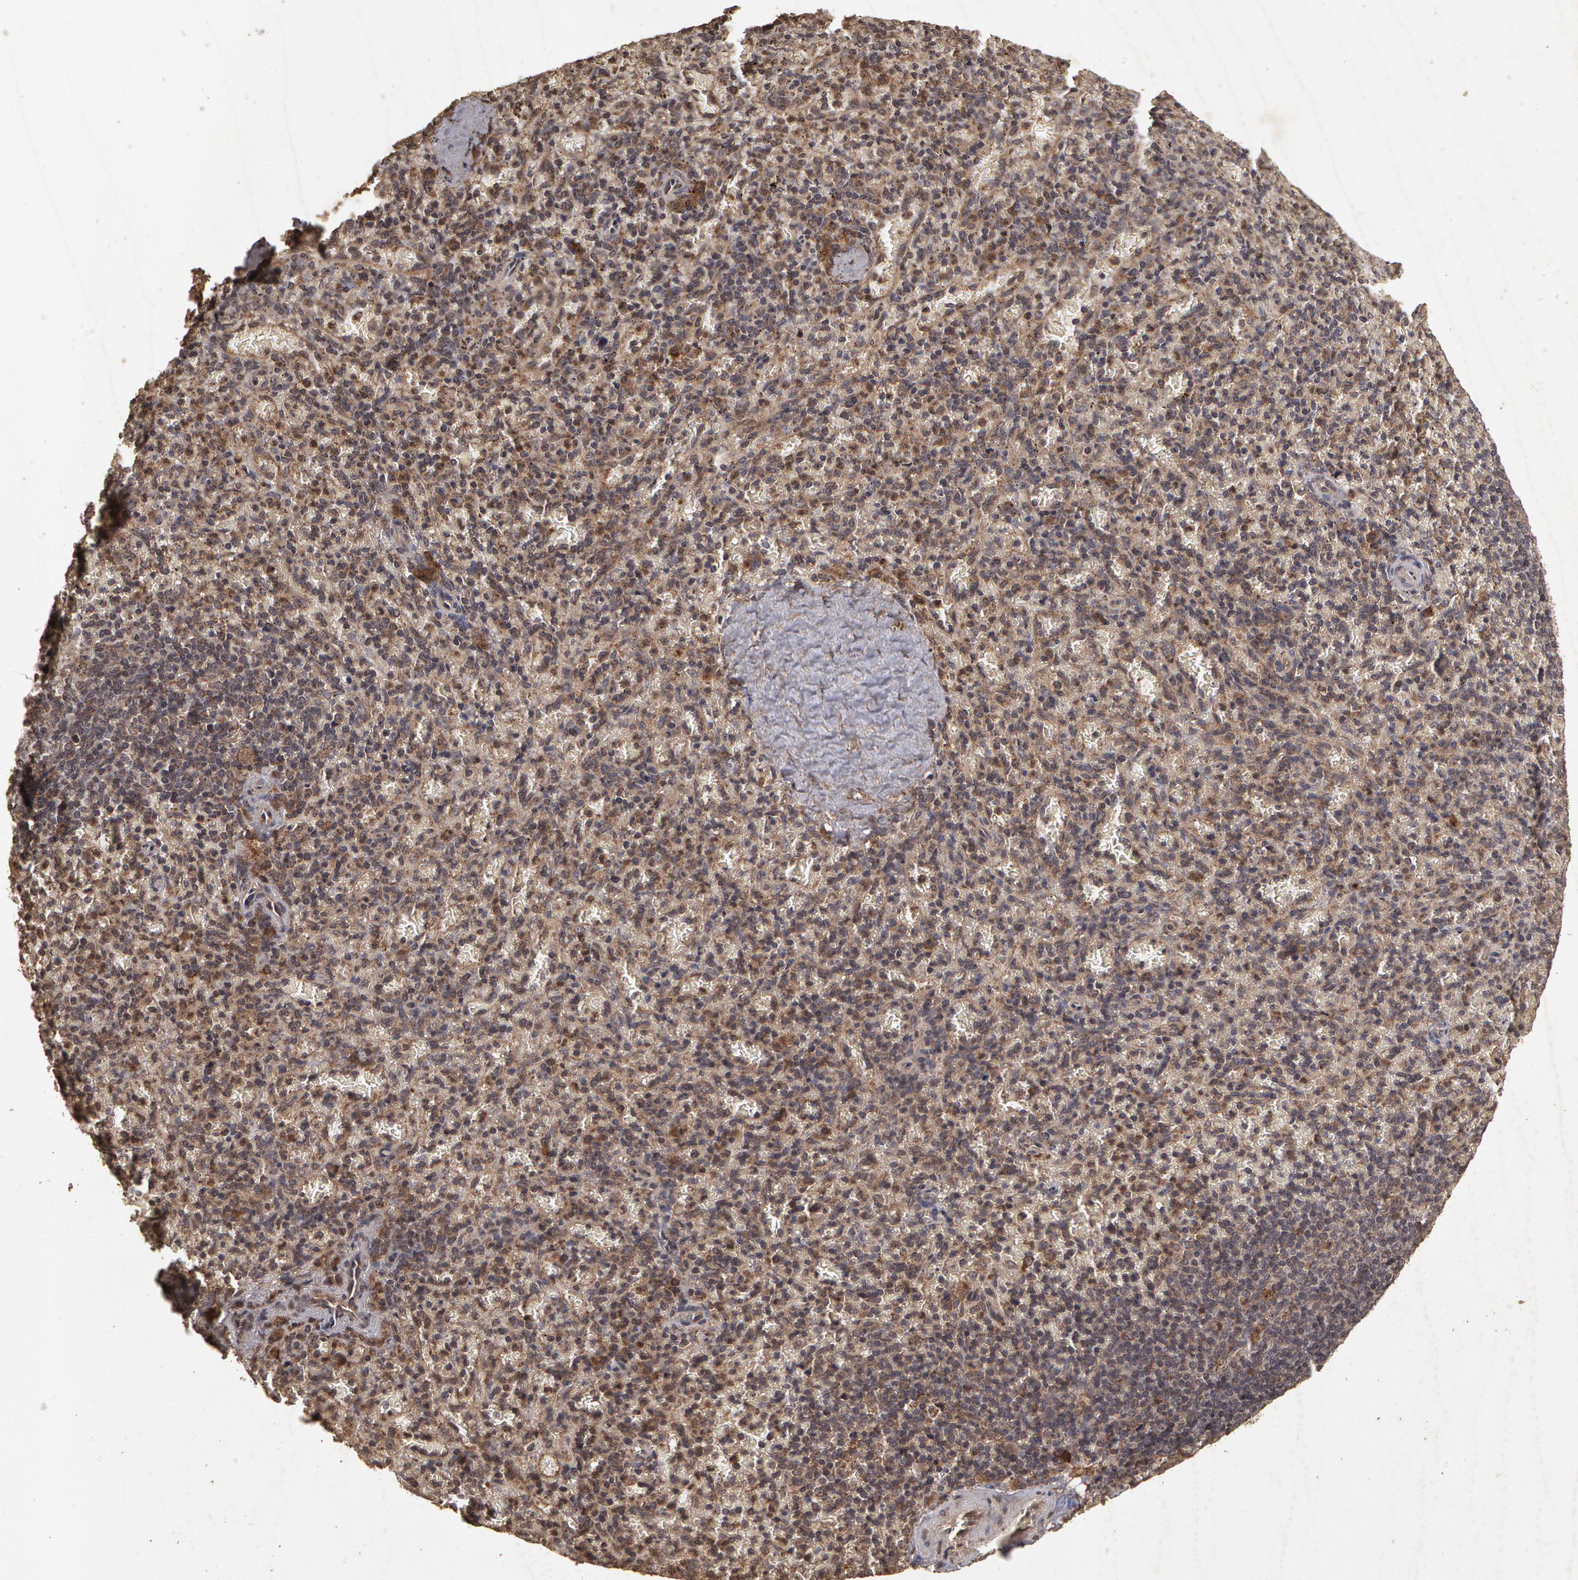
{"staining": {"intensity": "moderate", "quantity": "25%-75%", "location": "cytoplasmic/membranous"}, "tissue": "spleen", "cell_type": "Cells in red pulp", "image_type": "normal", "snomed": [{"axis": "morphology", "description": "Normal tissue, NOS"}, {"axis": "topography", "description": "Spleen"}], "caption": "DAB (3,3'-diaminobenzidine) immunohistochemical staining of unremarkable spleen demonstrates moderate cytoplasmic/membranous protein positivity in approximately 25%-75% of cells in red pulp.", "gene": "CALR", "patient": {"sex": "female", "age": 50}}